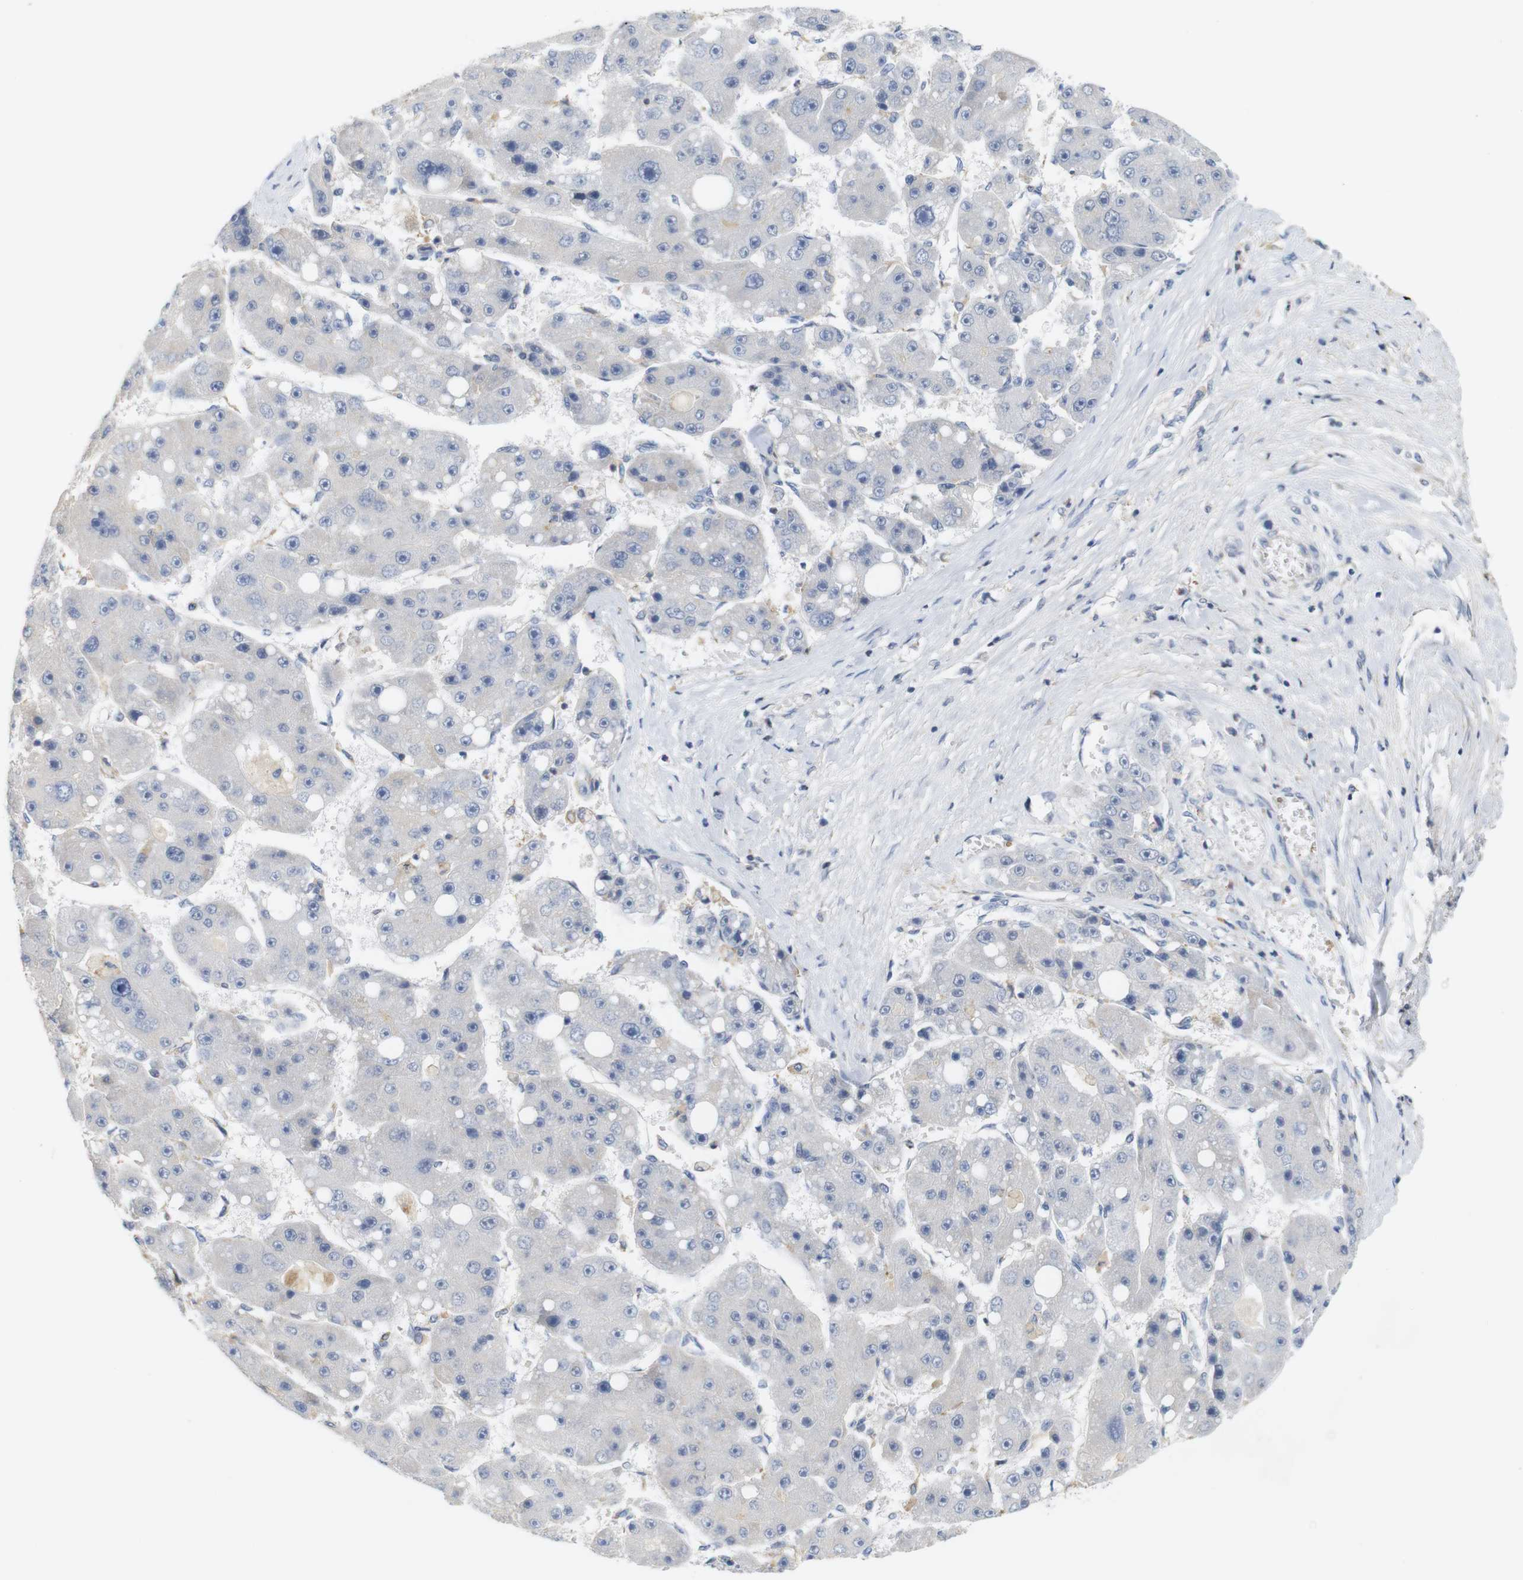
{"staining": {"intensity": "negative", "quantity": "none", "location": "none"}, "tissue": "liver cancer", "cell_type": "Tumor cells", "image_type": "cancer", "snomed": [{"axis": "morphology", "description": "Carcinoma, Hepatocellular, NOS"}, {"axis": "topography", "description": "Liver"}], "caption": "Tumor cells show no significant protein positivity in liver cancer.", "gene": "OTOF", "patient": {"sex": "female", "age": 61}}